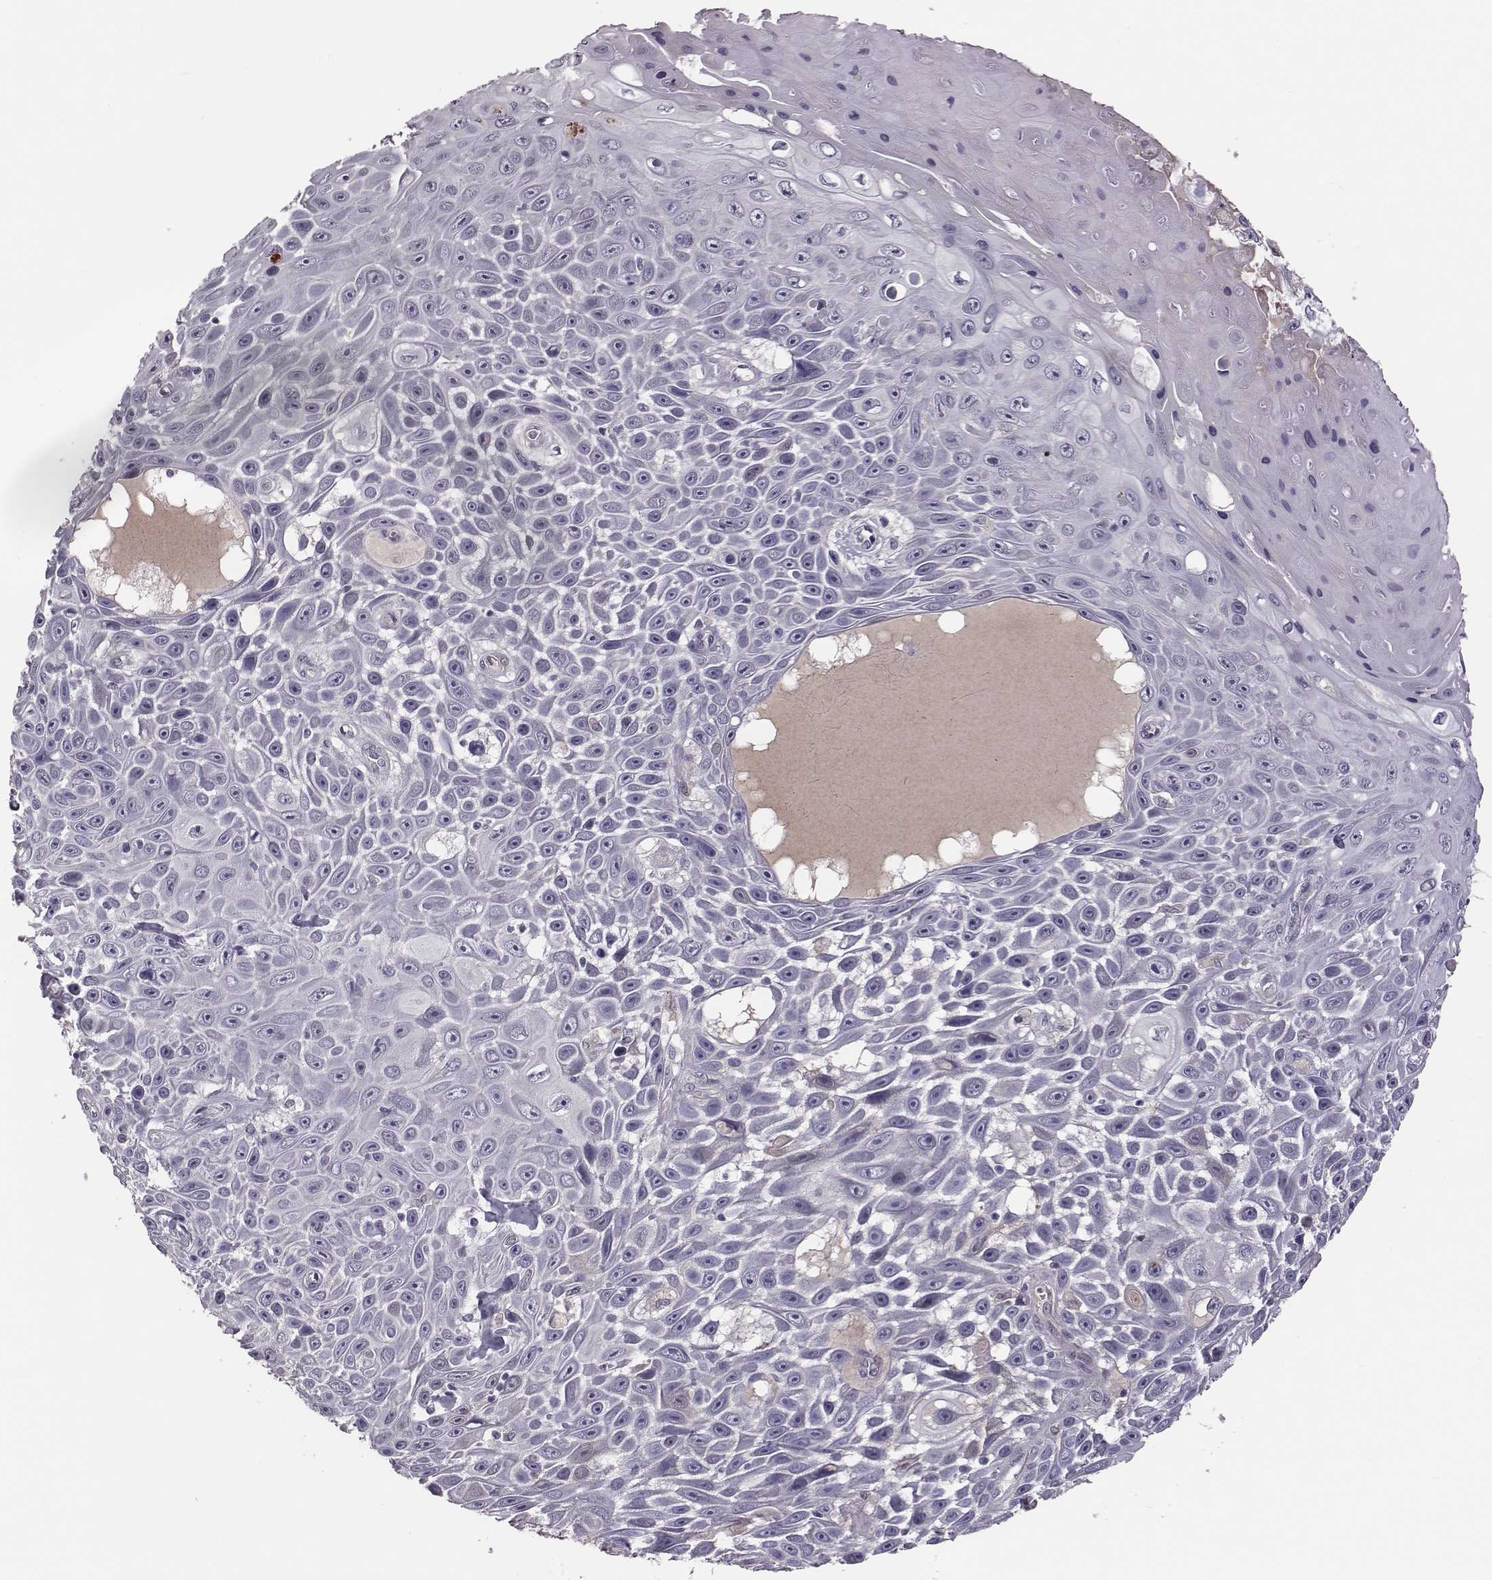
{"staining": {"intensity": "negative", "quantity": "none", "location": "none"}, "tissue": "skin cancer", "cell_type": "Tumor cells", "image_type": "cancer", "snomed": [{"axis": "morphology", "description": "Squamous cell carcinoma, NOS"}, {"axis": "topography", "description": "Skin"}], "caption": "Immunohistochemistry of human squamous cell carcinoma (skin) exhibits no staining in tumor cells. (DAB (3,3'-diaminobenzidine) immunohistochemistry, high magnification).", "gene": "KMO", "patient": {"sex": "male", "age": 82}}